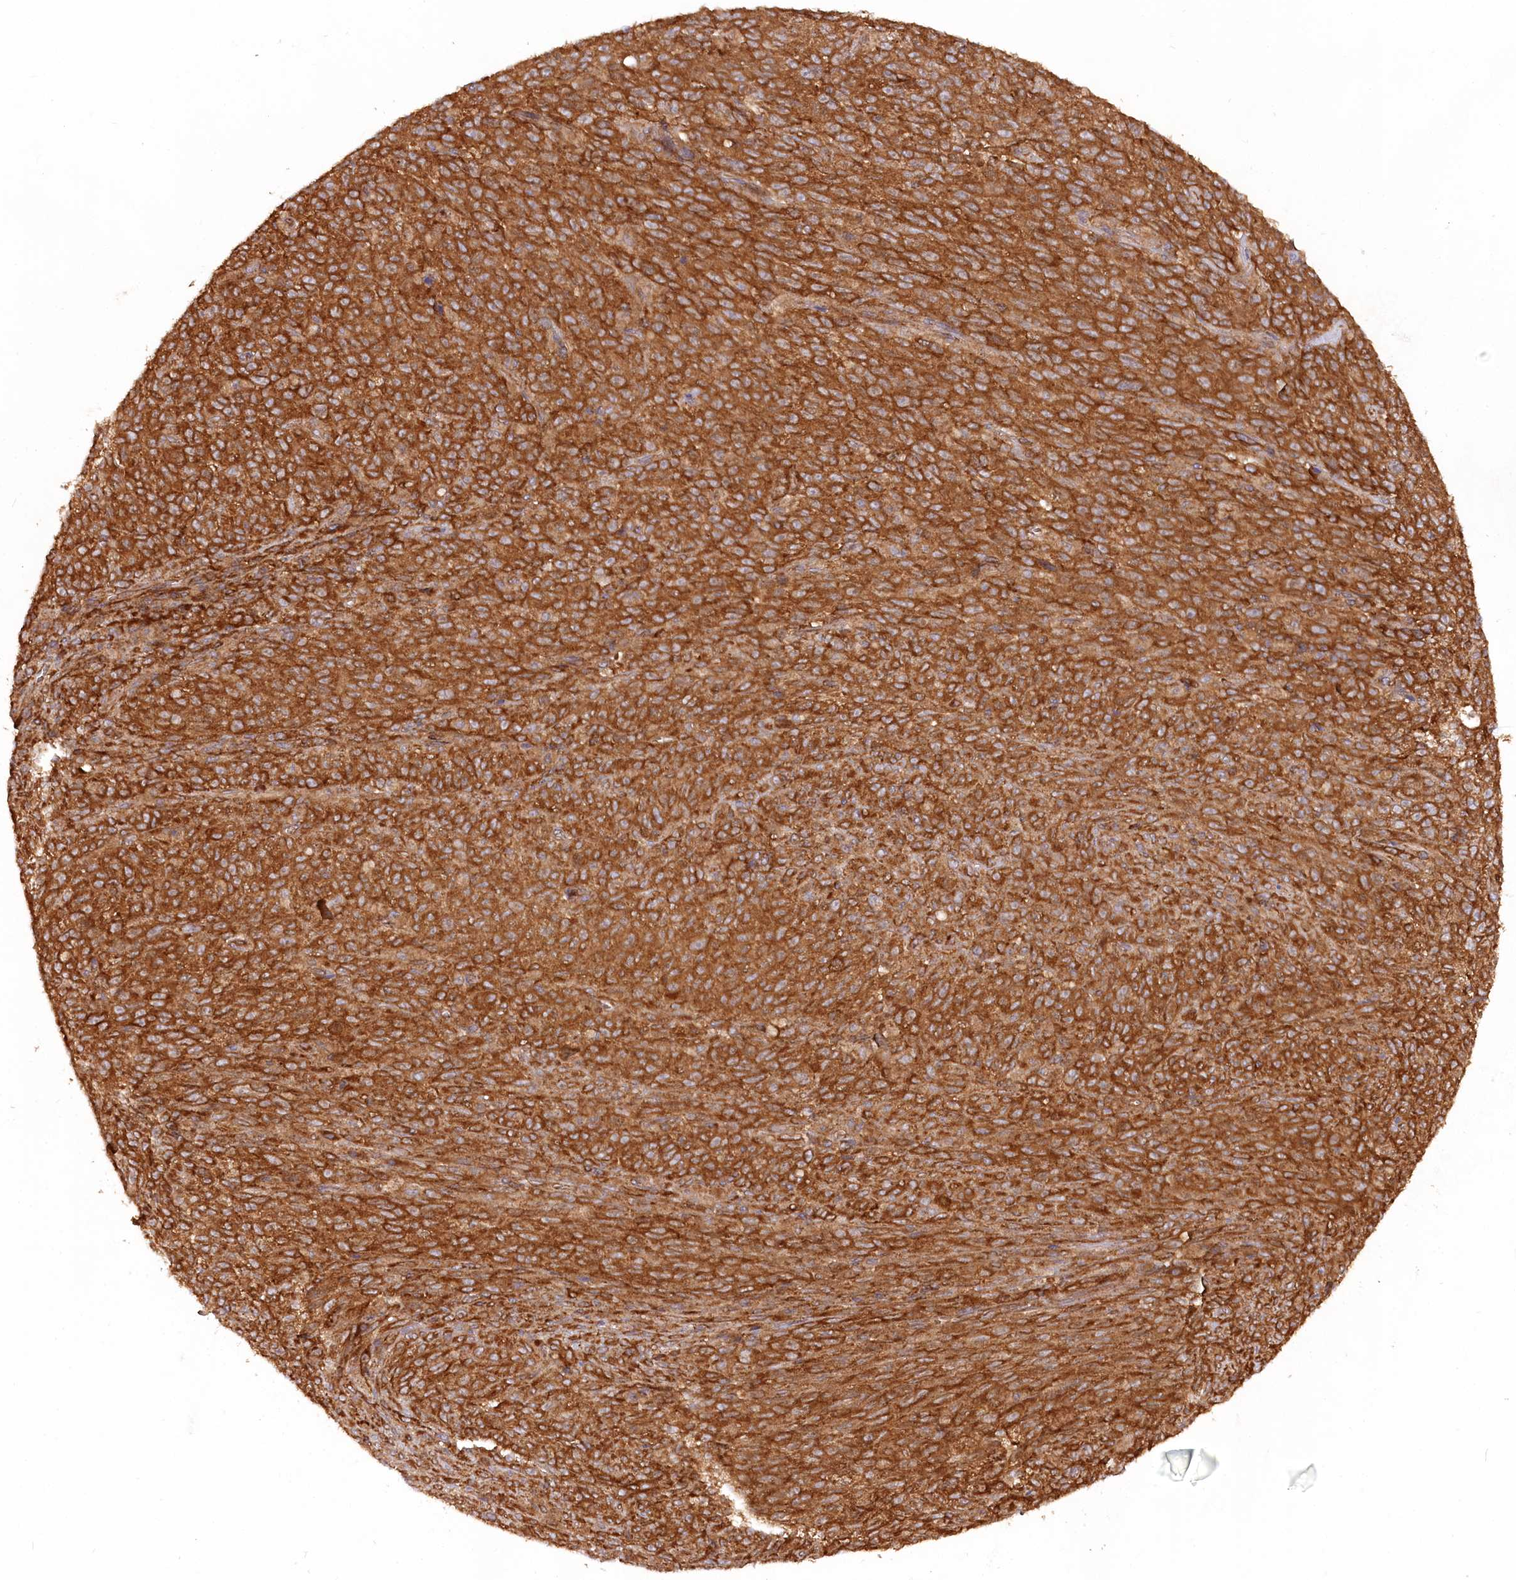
{"staining": {"intensity": "strong", "quantity": ">75%", "location": "cytoplasmic/membranous"}, "tissue": "melanoma", "cell_type": "Tumor cells", "image_type": "cancer", "snomed": [{"axis": "morphology", "description": "Malignant melanoma, NOS"}, {"axis": "topography", "description": "Skin"}], "caption": "Human malignant melanoma stained for a protein (brown) shows strong cytoplasmic/membranous positive expression in about >75% of tumor cells.", "gene": "PAIP2", "patient": {"sex": "female", "age": 82}}